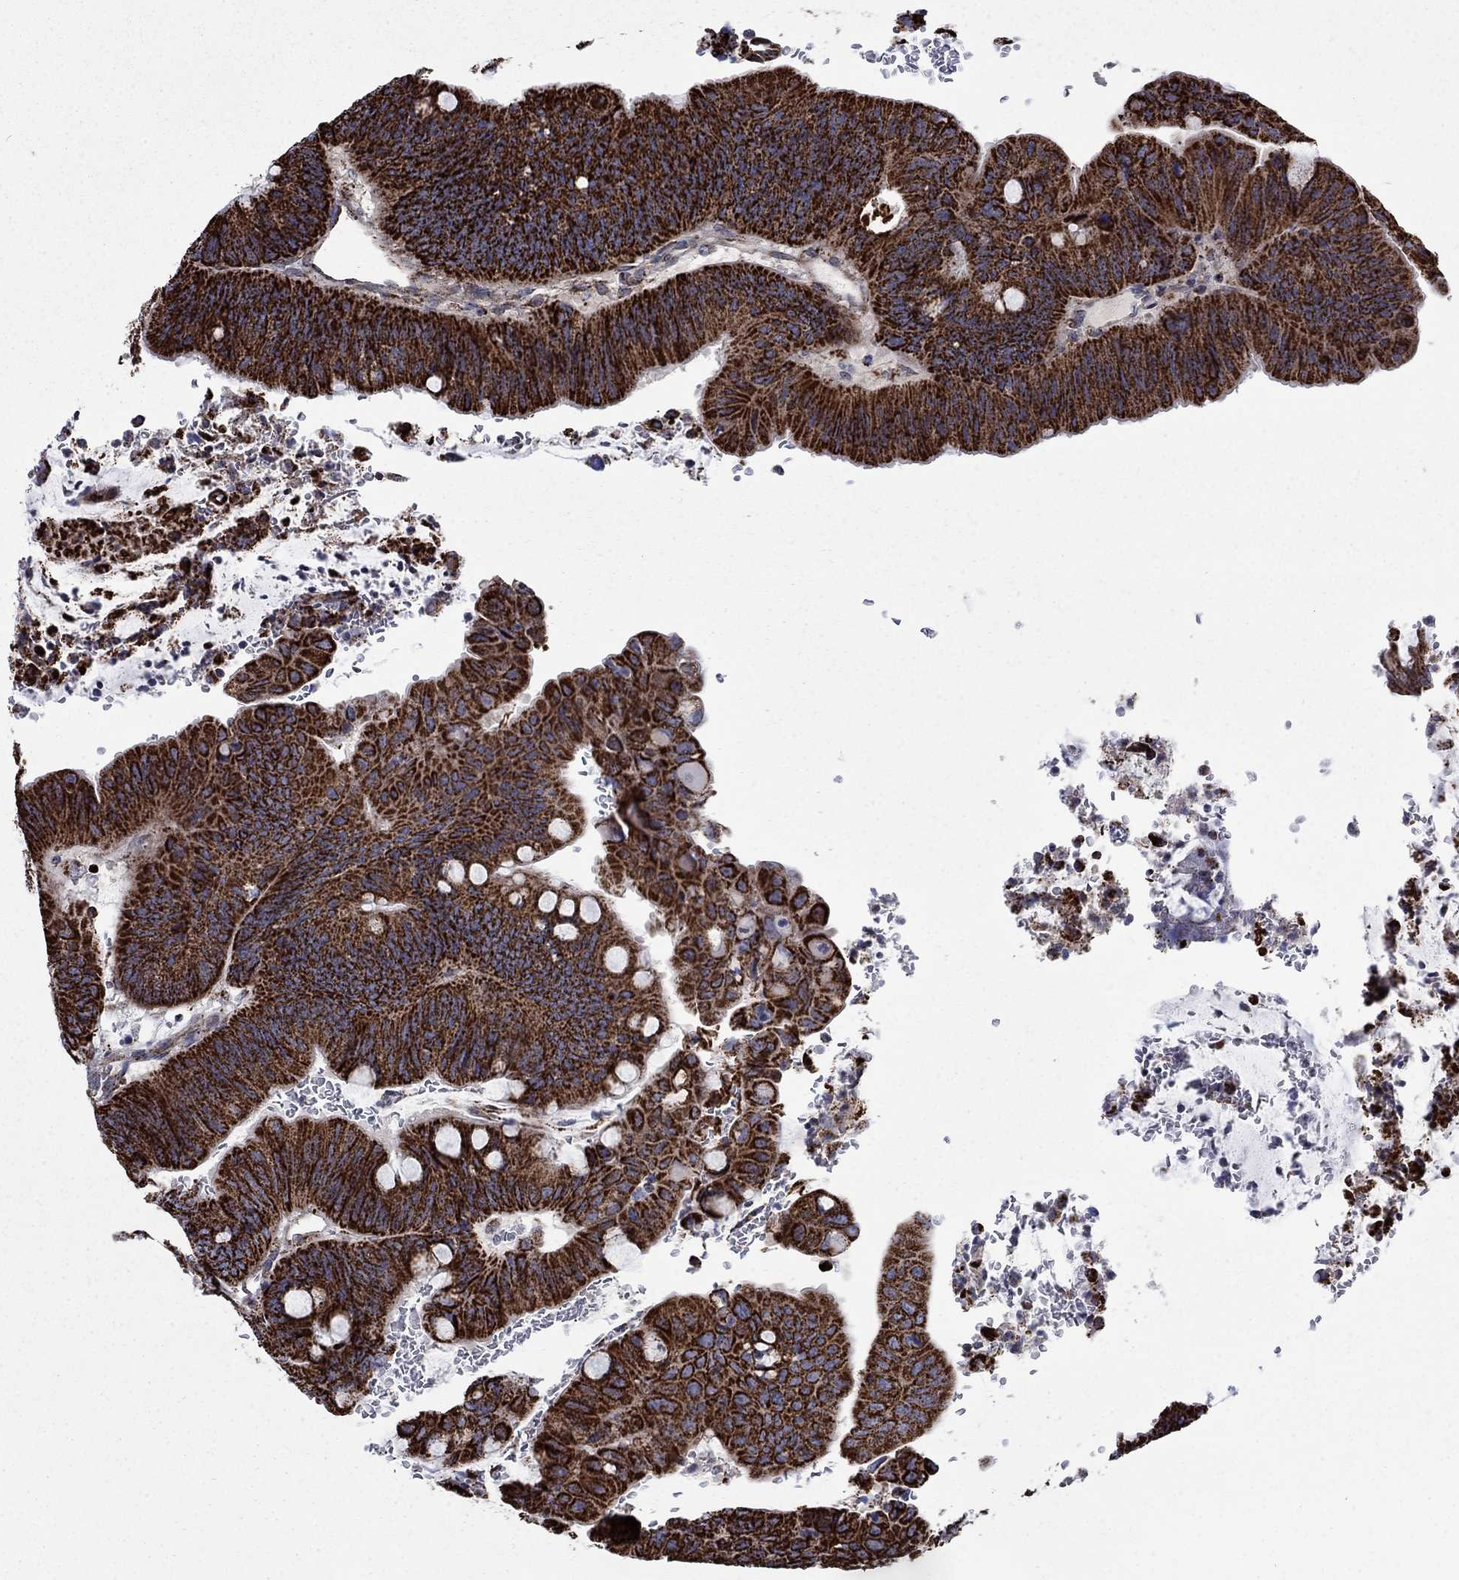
{"staining": {"intensity": "strong", "quantity": ">75%", "location": "cytoplasmic/membranous"}, "tissue": "colorectal cancer", "cell_type": "Tumor cells", "image_type": "cancer", "snomed": [{"axis": "morphology", "description": "Normal tissue, NOS"}, {"axis": "morphology", "description": "Adenocarcinoma, NOS"}, {"axis": "topography", "description": "Rectum"}], "caption": "Colorectal adenocarcinoma tissue reveals strong cytoplasmic/membranous expression in about >75% of tumor cells, visualized by immunohistochemistry. Immunohistochemistry stains the protein of interest in brown and the nuclei are stained blue.", "gene": "MOAP1", "patient": {"sex": "male", "age": 92}}